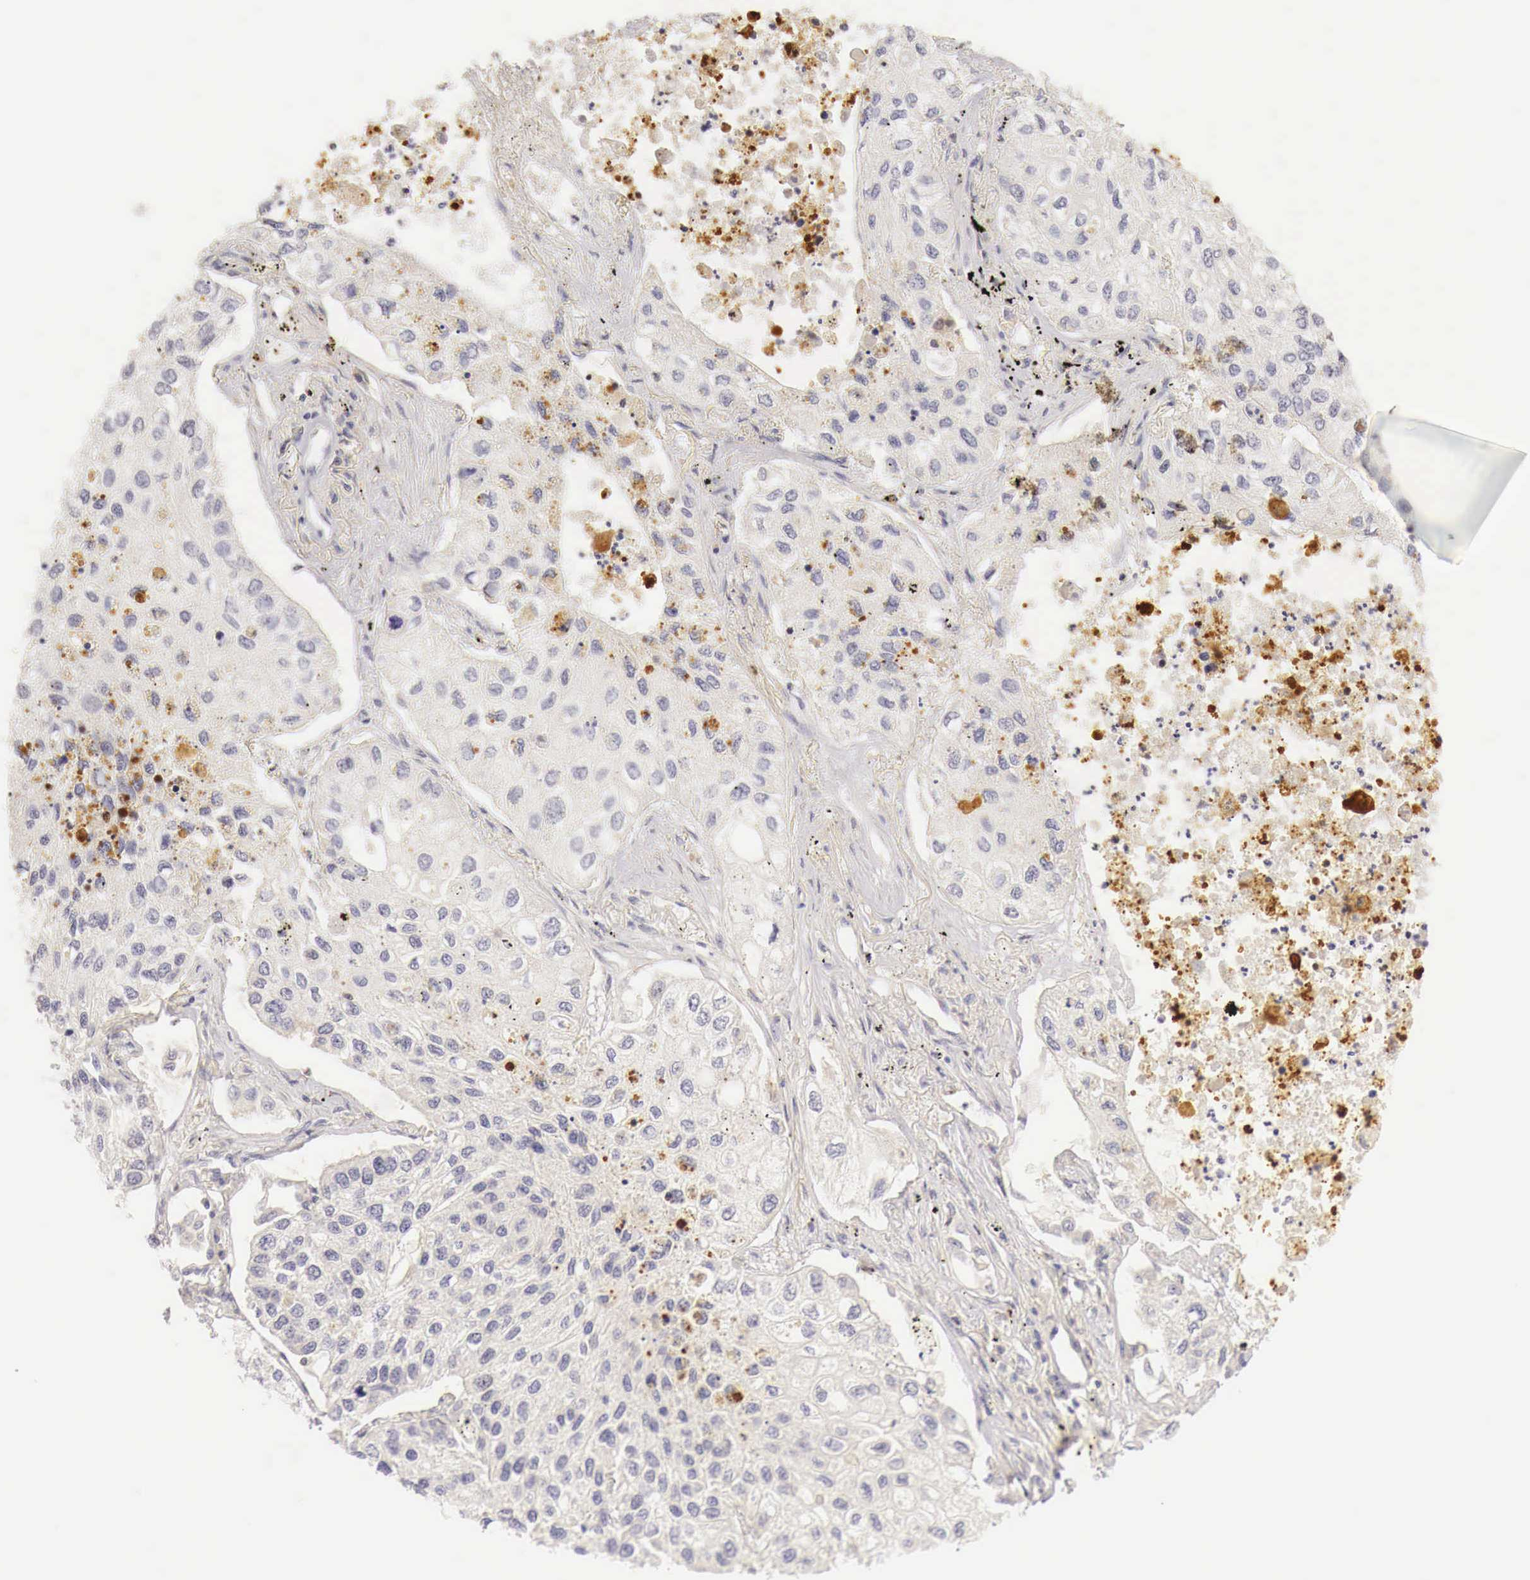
{"staining": {"intensity": "strong", "quantity": "<25%", "location": "nuclear"}, "tissue": "lung cancer", "cell_type": "Tumor cells", "image_type": "cancer", "snomed": [{"axis": "morphology", "description": "Squamous cell carcinoma, NOS"}, {"axis": "topography", "description": "Lung"}], "caption": "Strong nuclear positivity for a protein is appreciated in approximately <25% of tumor cells of lung cancer using immunohistochemistry (IHC).", "gene": "CASP3", "patient": {"sex": "male", "age": 75}}